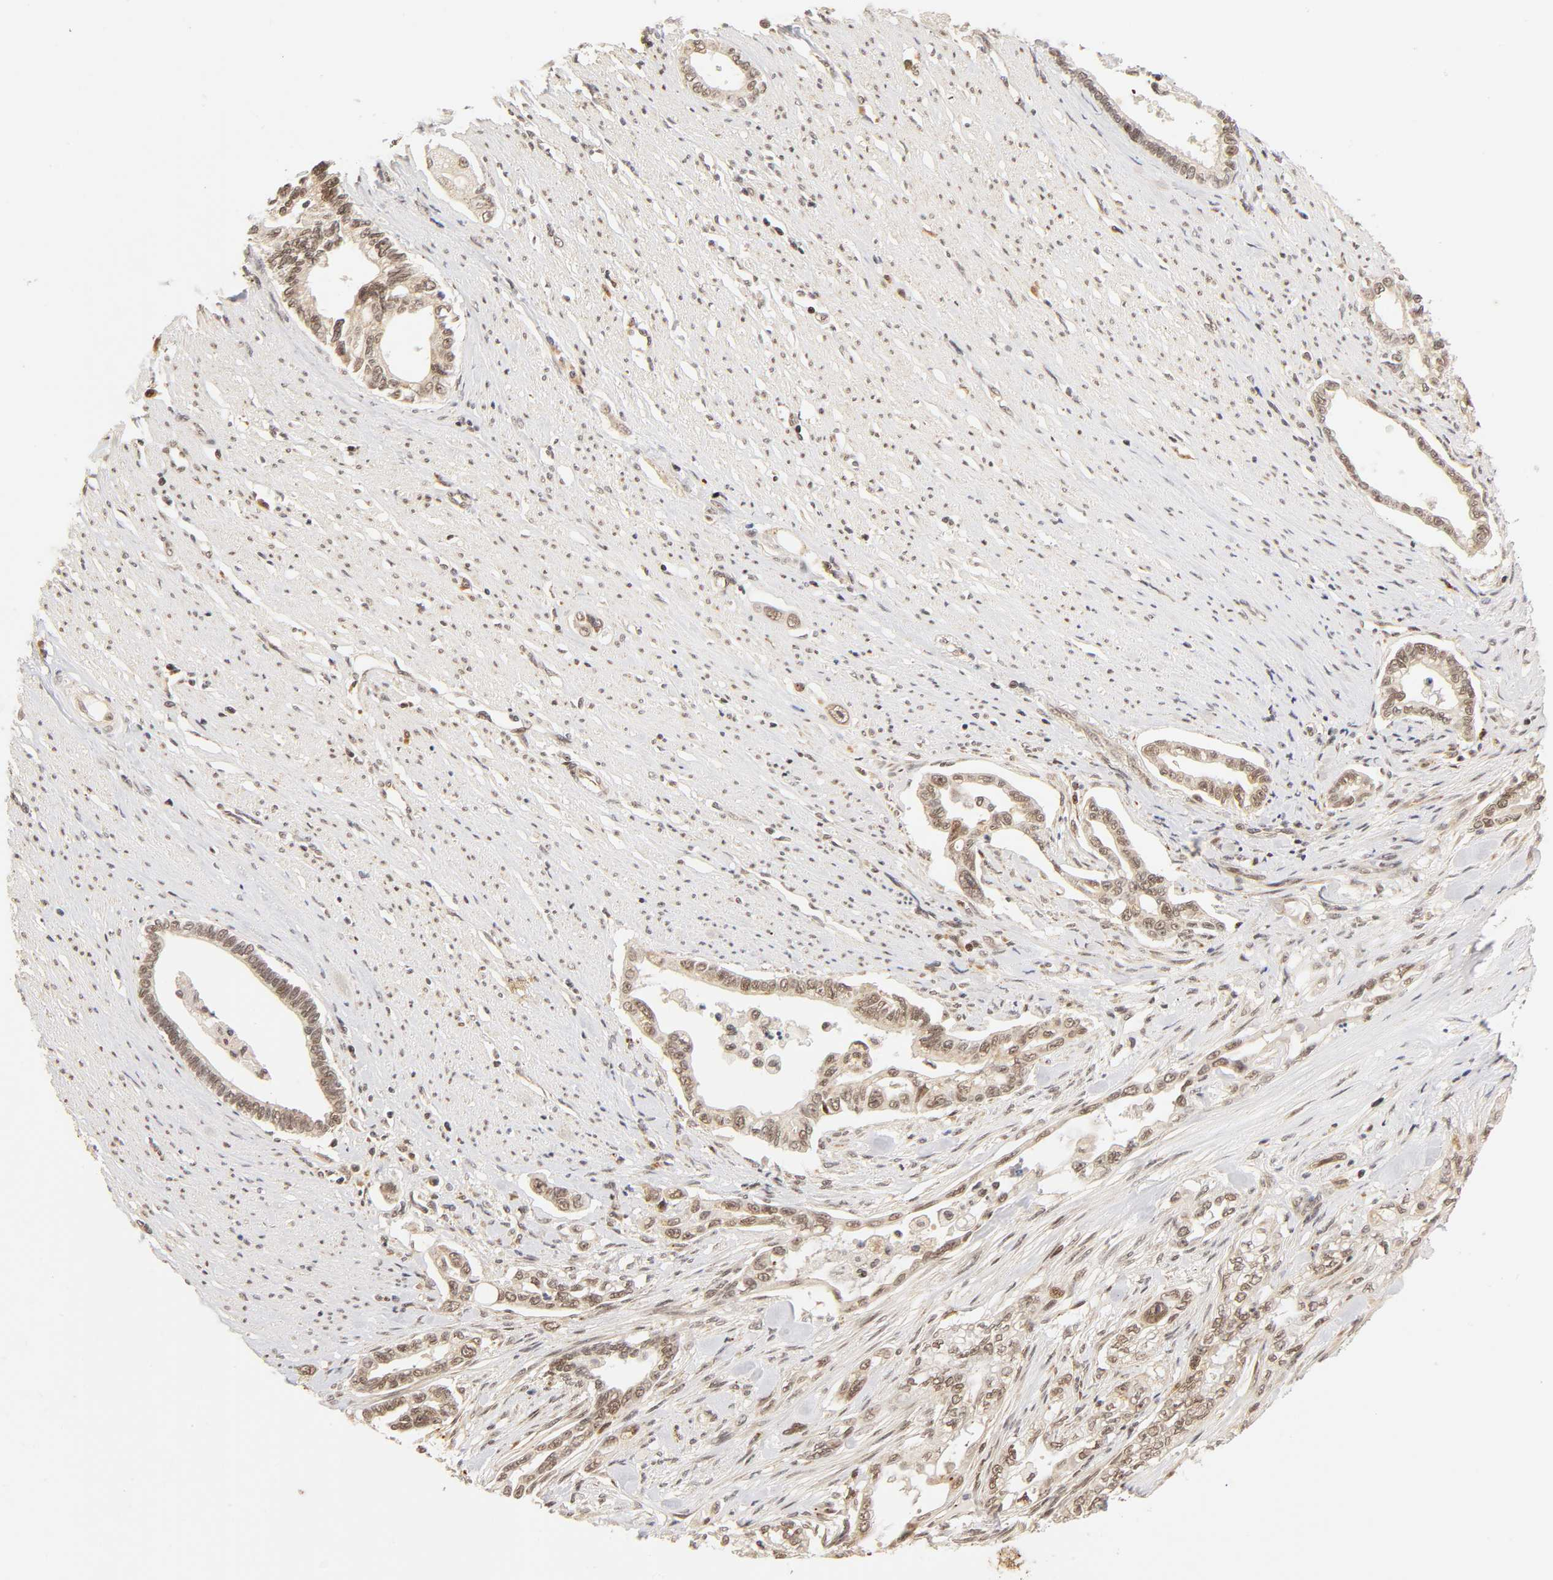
{"staining": {"intensity": "weak", "quantity": "25%-75%", "location": "cytoplasmic/membranous,nuclear"}, "tissue": "pancreatic cancer", "cell_type": "Tumor cells", "image_type": "cancer", "snomed": [{"axis": "morphology", "description": "Normal tissue, NOS"}, {"axis": "topography", "description": "Pancreas"}], "caption": "Pancreatic cancer was stained to show a protein in brown. There is low levels of weak cytoplasmic/membranous and nuclear expression in about 25%-75% of tumor cells.", "gene": "TAF10", "patient": {"sex": "male", "age": 42}}